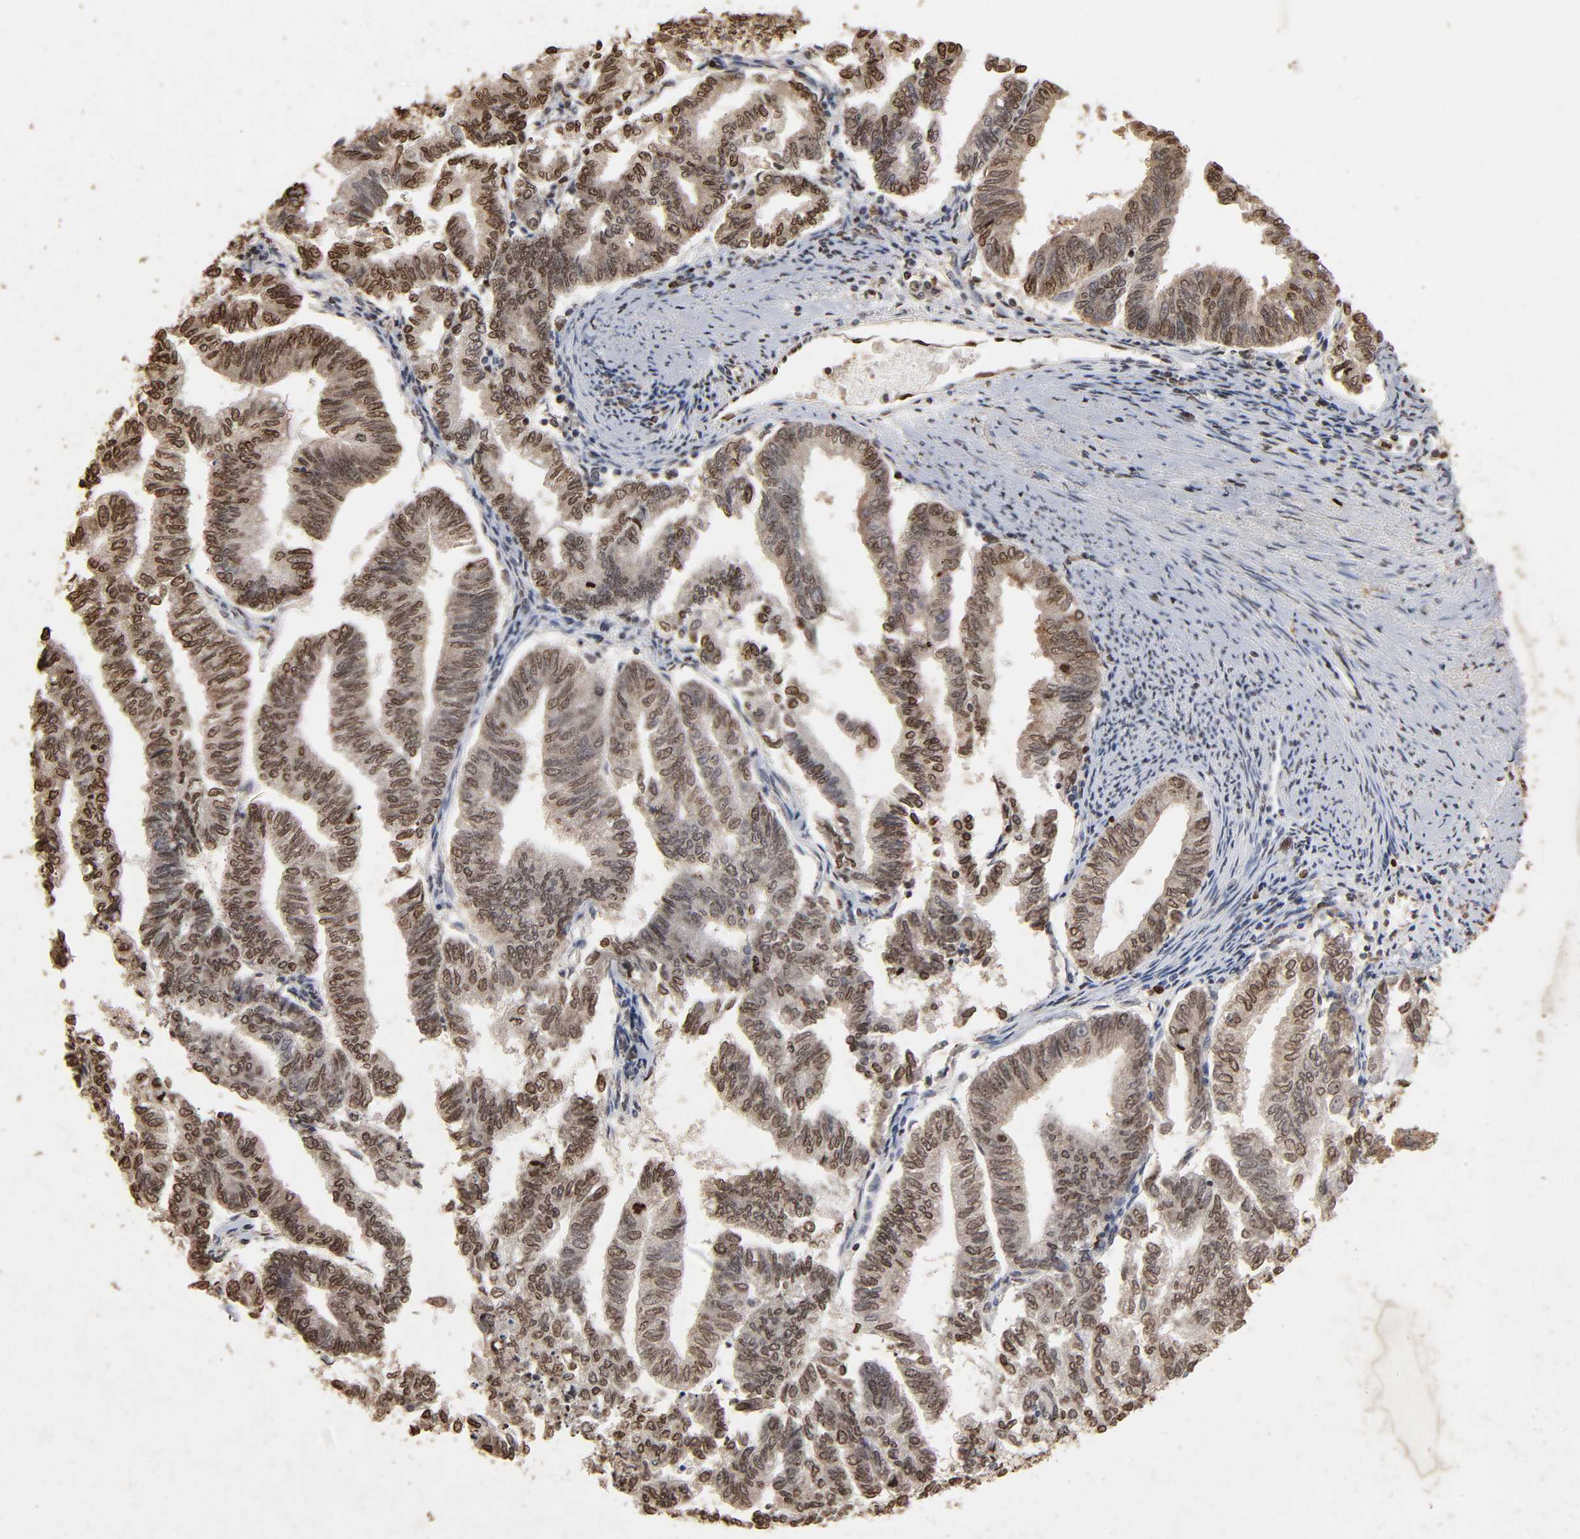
{"staining": {"intensity": "moderate", "quantity": ">75%", "location": "cytoplasmic/membranous,nuclear"}, "tissue": "endometrial cancer", "cell_type": "Tumor cells", "image_type": "cancer", "snomed": [{"axis": "morphology", "description": "Adenocarcinoma, NOS"}, {"axis": "topography", "description": "Endometrium"}], "caption": "This histopathology image demonstrates endometrial cancer (adenocarcinoma) stained with immunohistochemistry to label a protein in brown. The cytoplasmic/membranous and nuclear of tumor cells show moderate positivity for the protein. Nuclei are counter-stained blue.", "gene": "CYCS", "patient": {"sex": "female", "age": 79}}